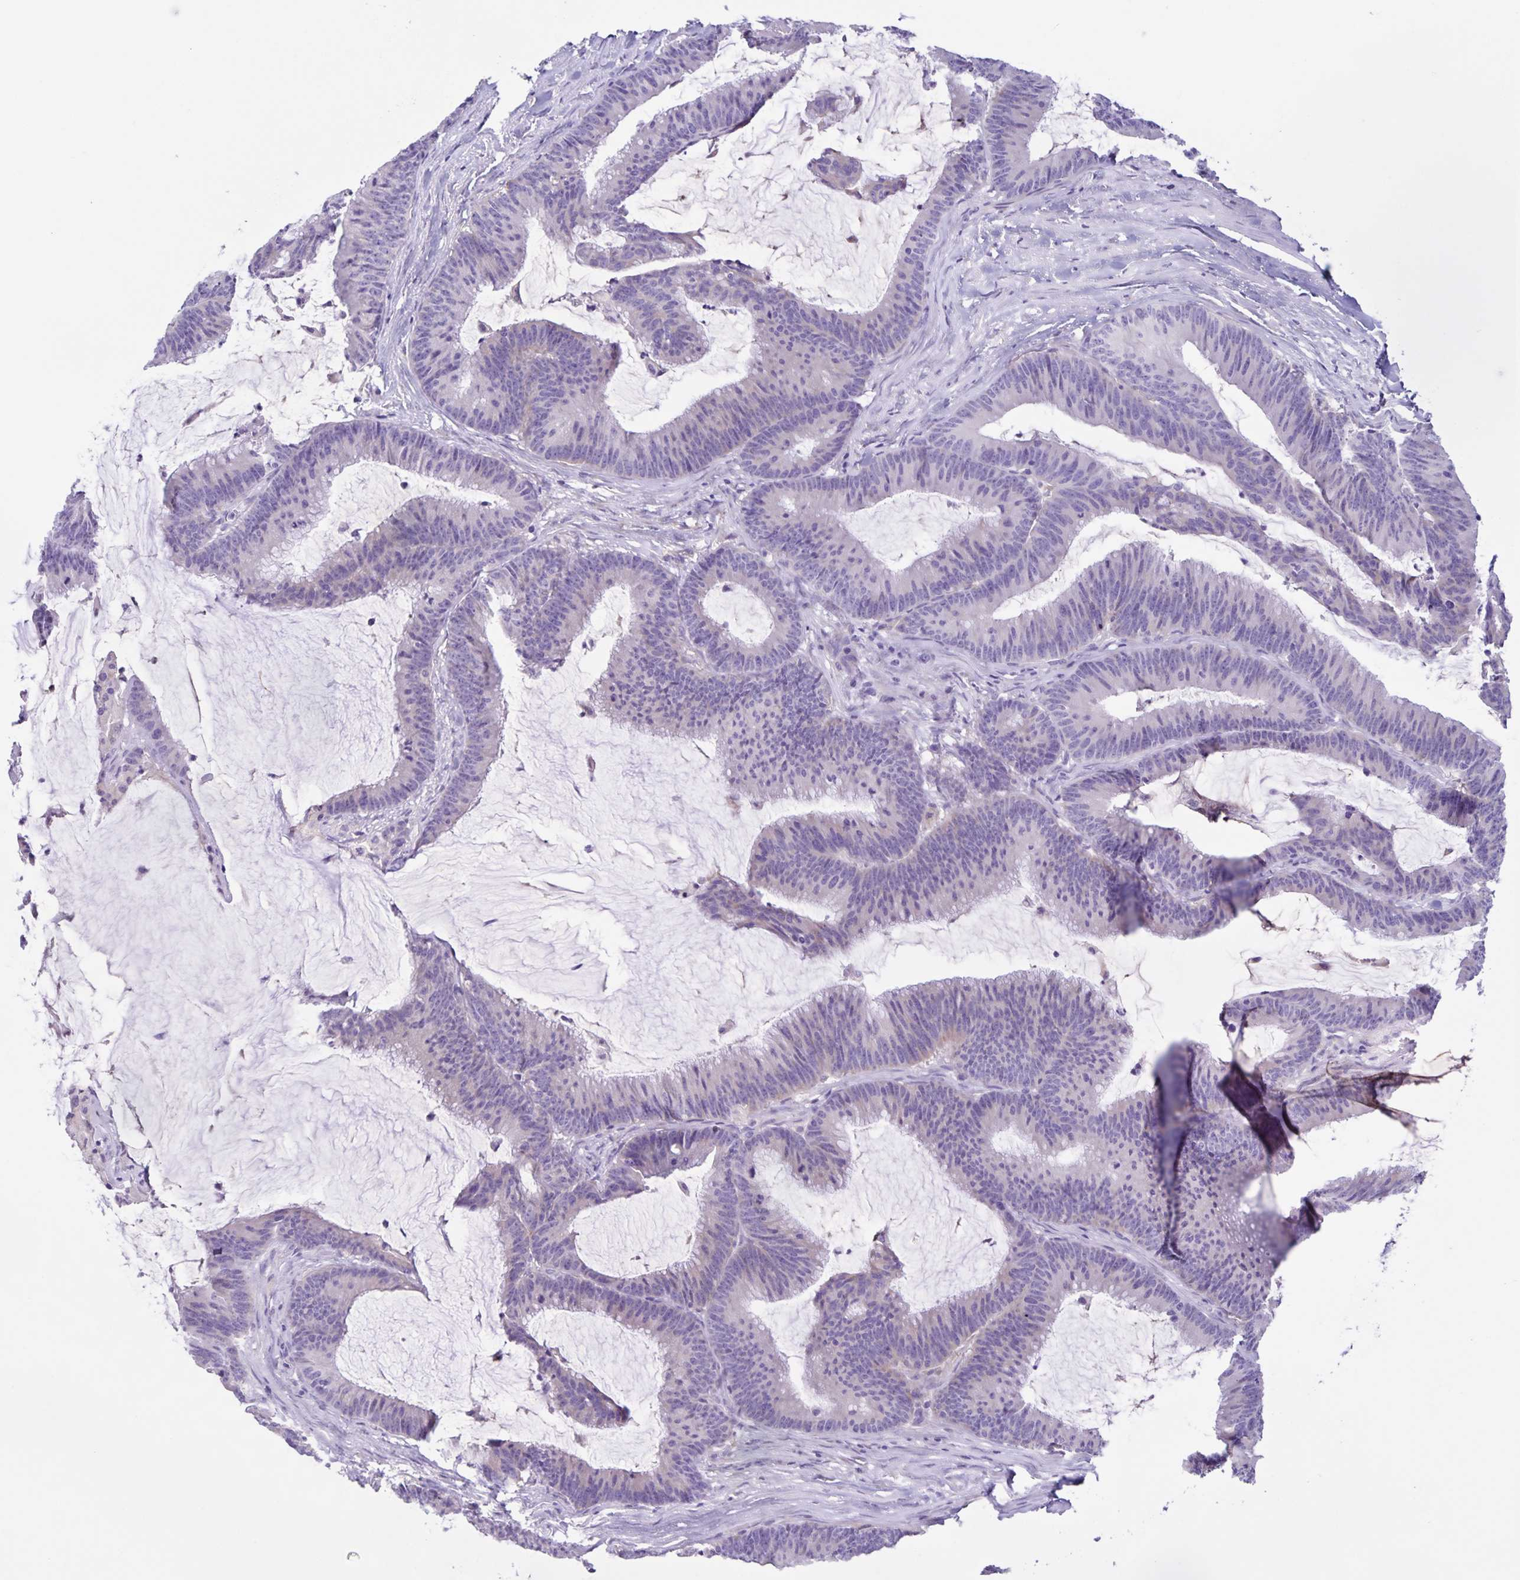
{"staining": {"intensity": "negative", "quantity": "none", "location": "none"}, "tissue": "colorectal cancer", "cell_type": "Tumor cells", "image_type": "cancer", "snomed": [{"axis": "morphology", "description": "Adenocarcinoma, NOS"}, {"axis": "topography", "description": "Colon"}], "caption": "Tumor cells show no significant expression in colorectal cancer (adenocarcinoma).", "gene": "BOLL", "patient": {"sex": "female", "age": 78}}